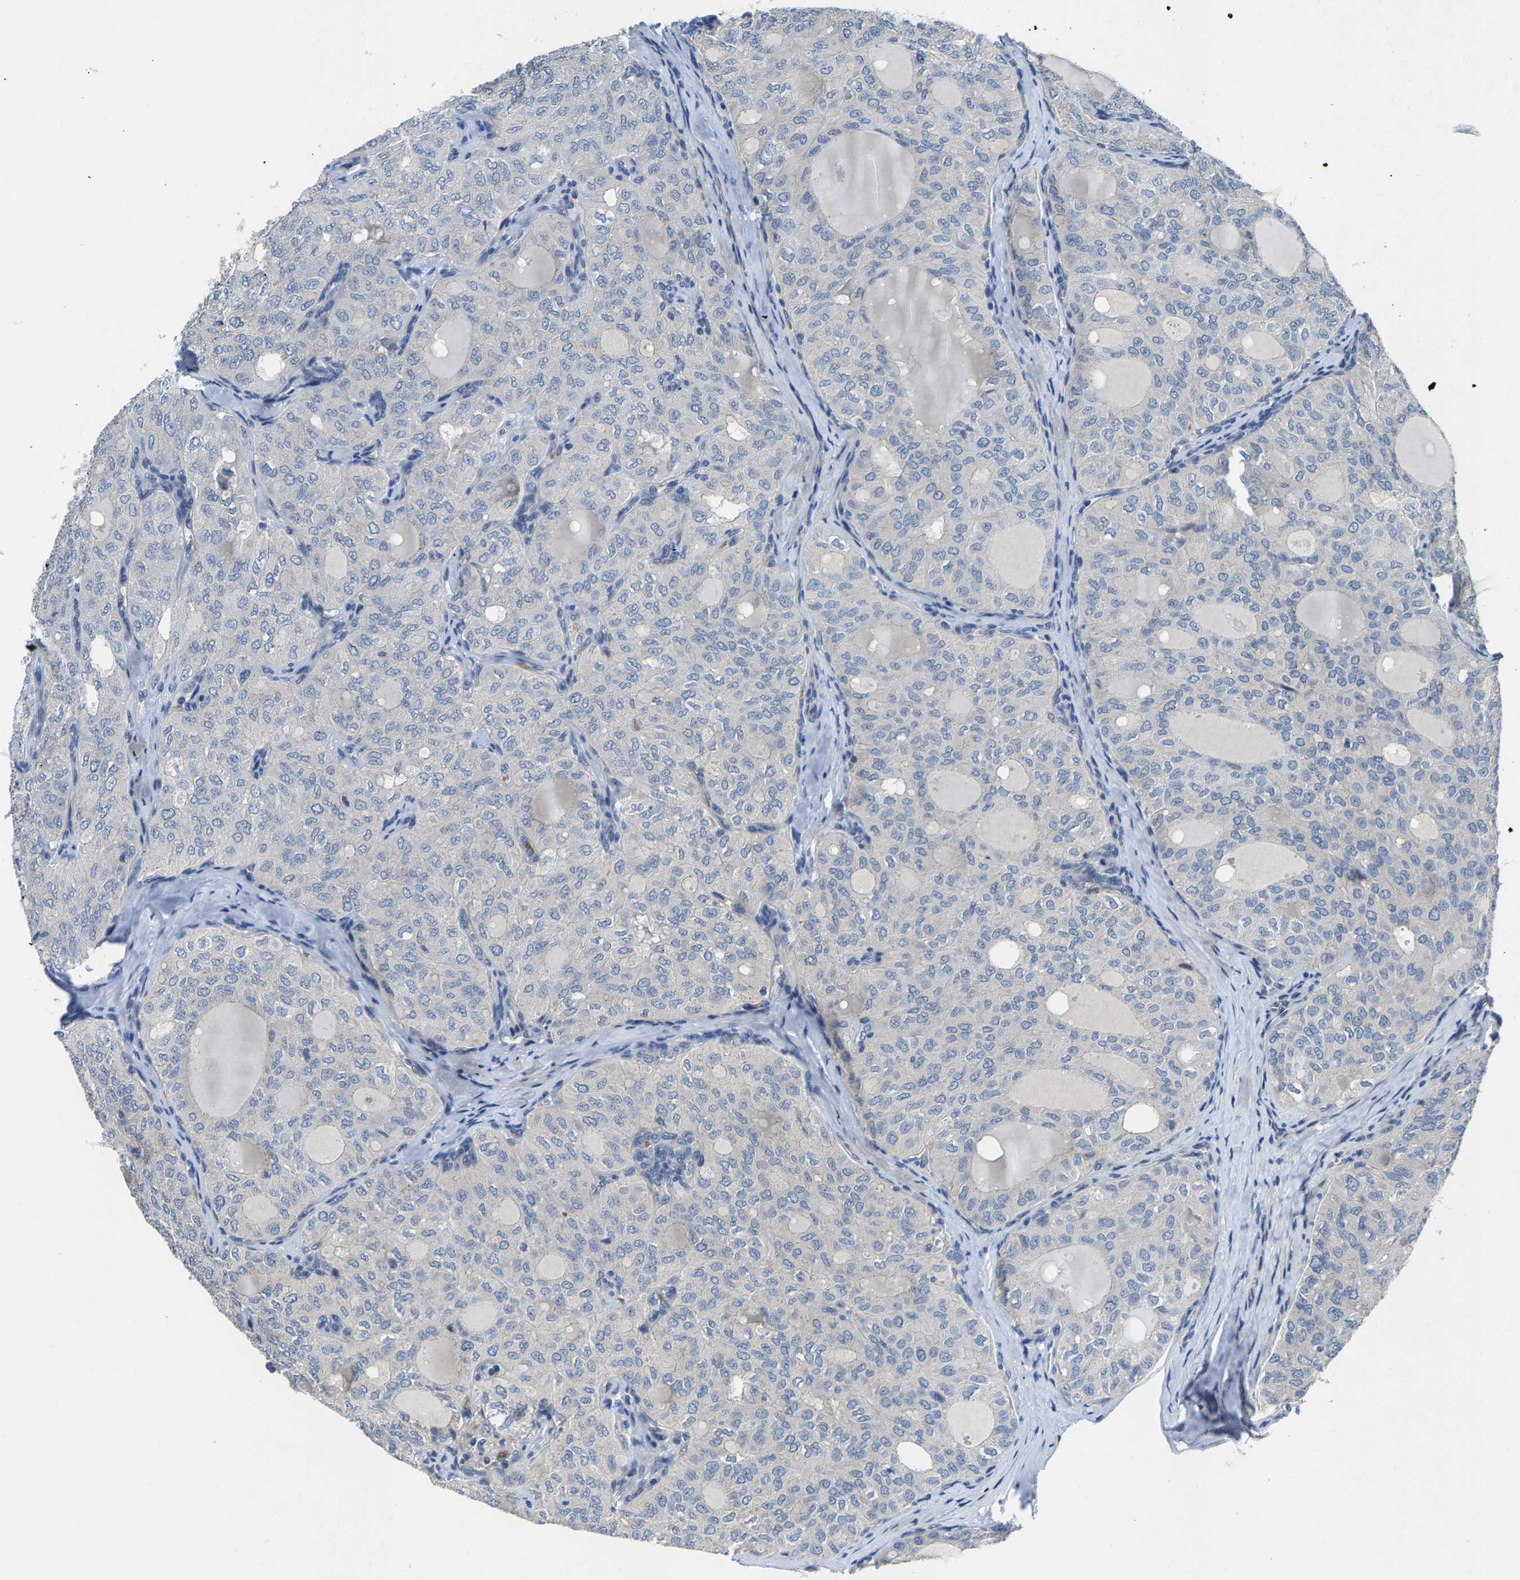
{"staining": {"intensity": "negative", "quantity": "none", "location": "none"}, "tissue": "thyroid cancer", "cell_type": "Tumor cells", "image_type": "cancer", "snomed": [{"axis": "morphology", "description": "Follicular adenoma carcinoma, NOS"}, {"axis": "topography", "description": "Thyroid gland"}], "caption": "An immunohistochemistry (IHC) histopathology image of thyroid follicular adenoma carcinoma is shown. There is no staining in tumor cells of thyroid follicular adenoma carcinoma.", "gene": "AGBL3", "patient": {"sex": "male", "age": 75}}